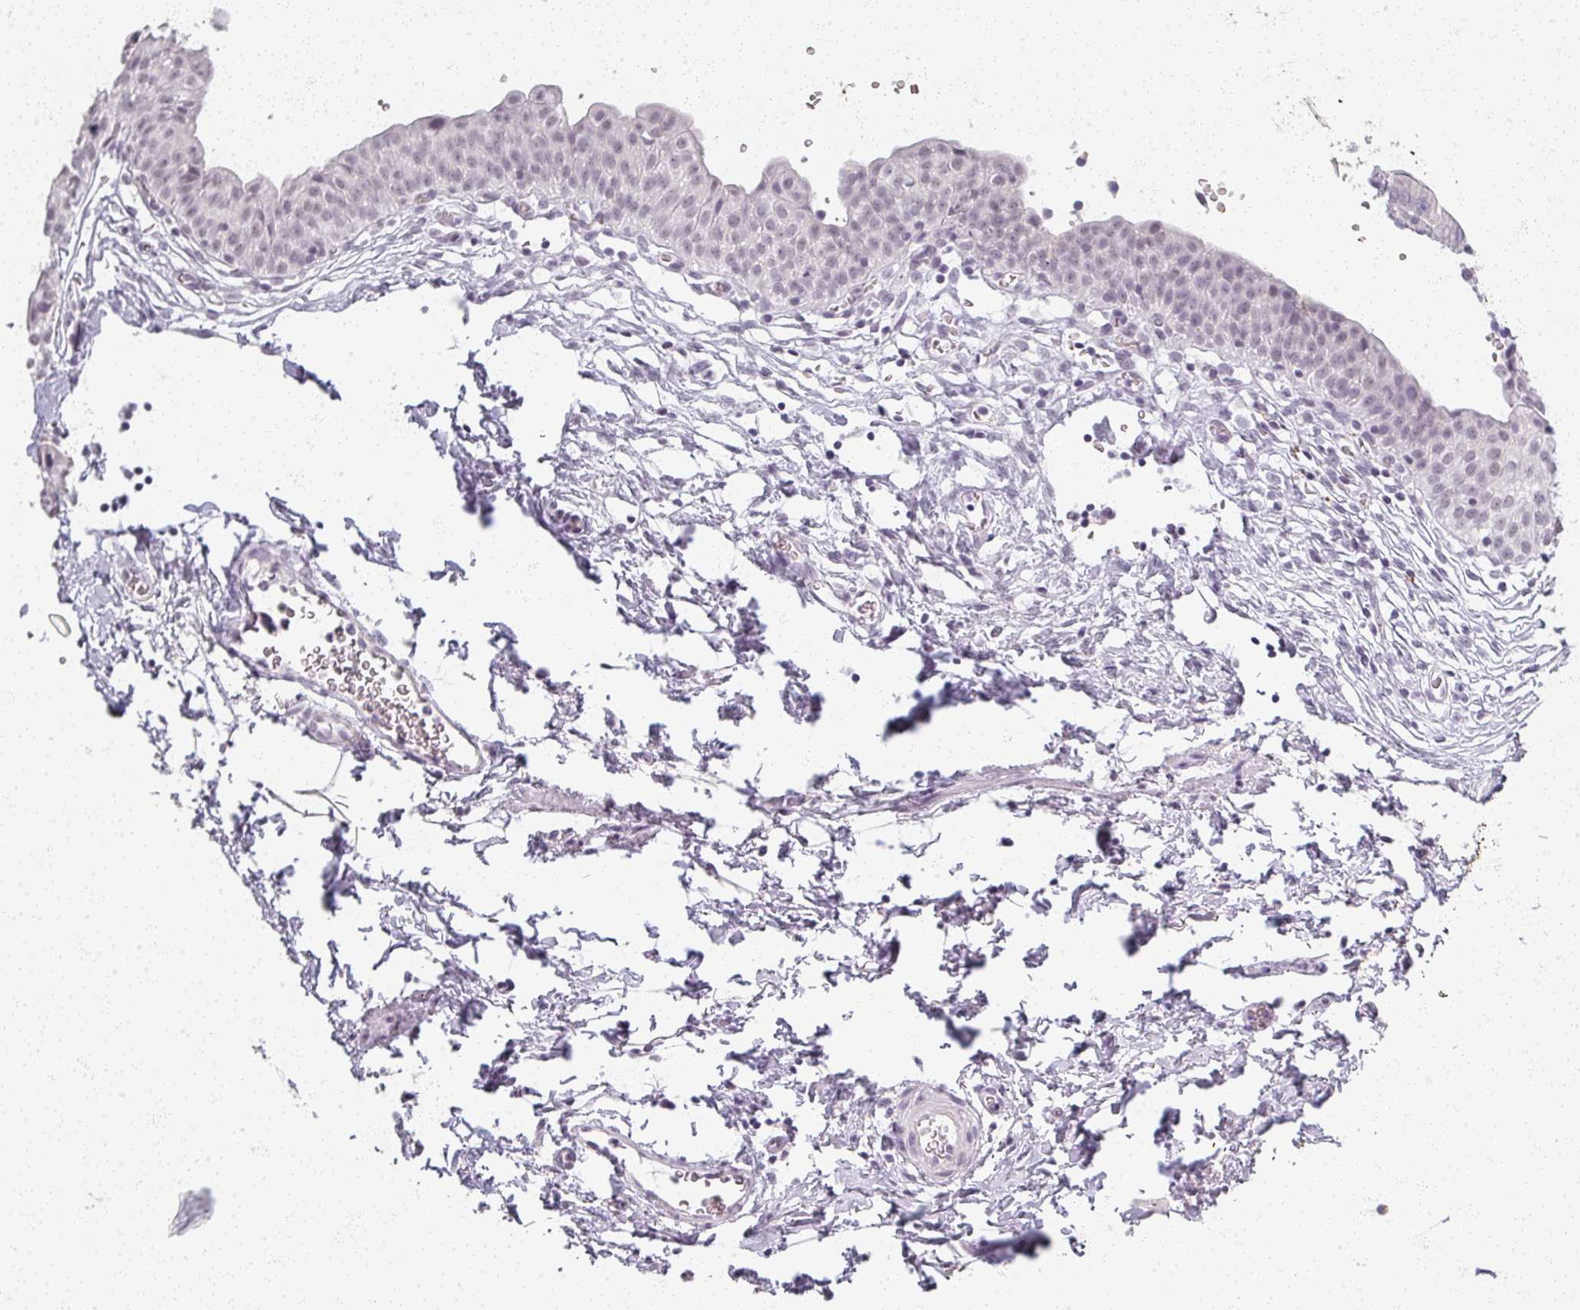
{"staining": {"intensity": "negative", "quantity": "none", "location": "none"}, "tissue": "urinary bladder", "cell_type": "Urothelial cells", "image_type": "normal", "snomed": [{"axis": "morphology", "description": "Normal tissue, NOS"}, {"axis": "topography", "description": "Urinary bladder"}, {"axis": "topography", "description": "Peripheral nerve tissue"}], "caption": "IHC micrograph of normal human urinary bladder stained for a protein (brown), which demonstrates no positivity in urothelial cells.", "gene": "RFPL2", "patient": {"sex": "male", "age": 55}}